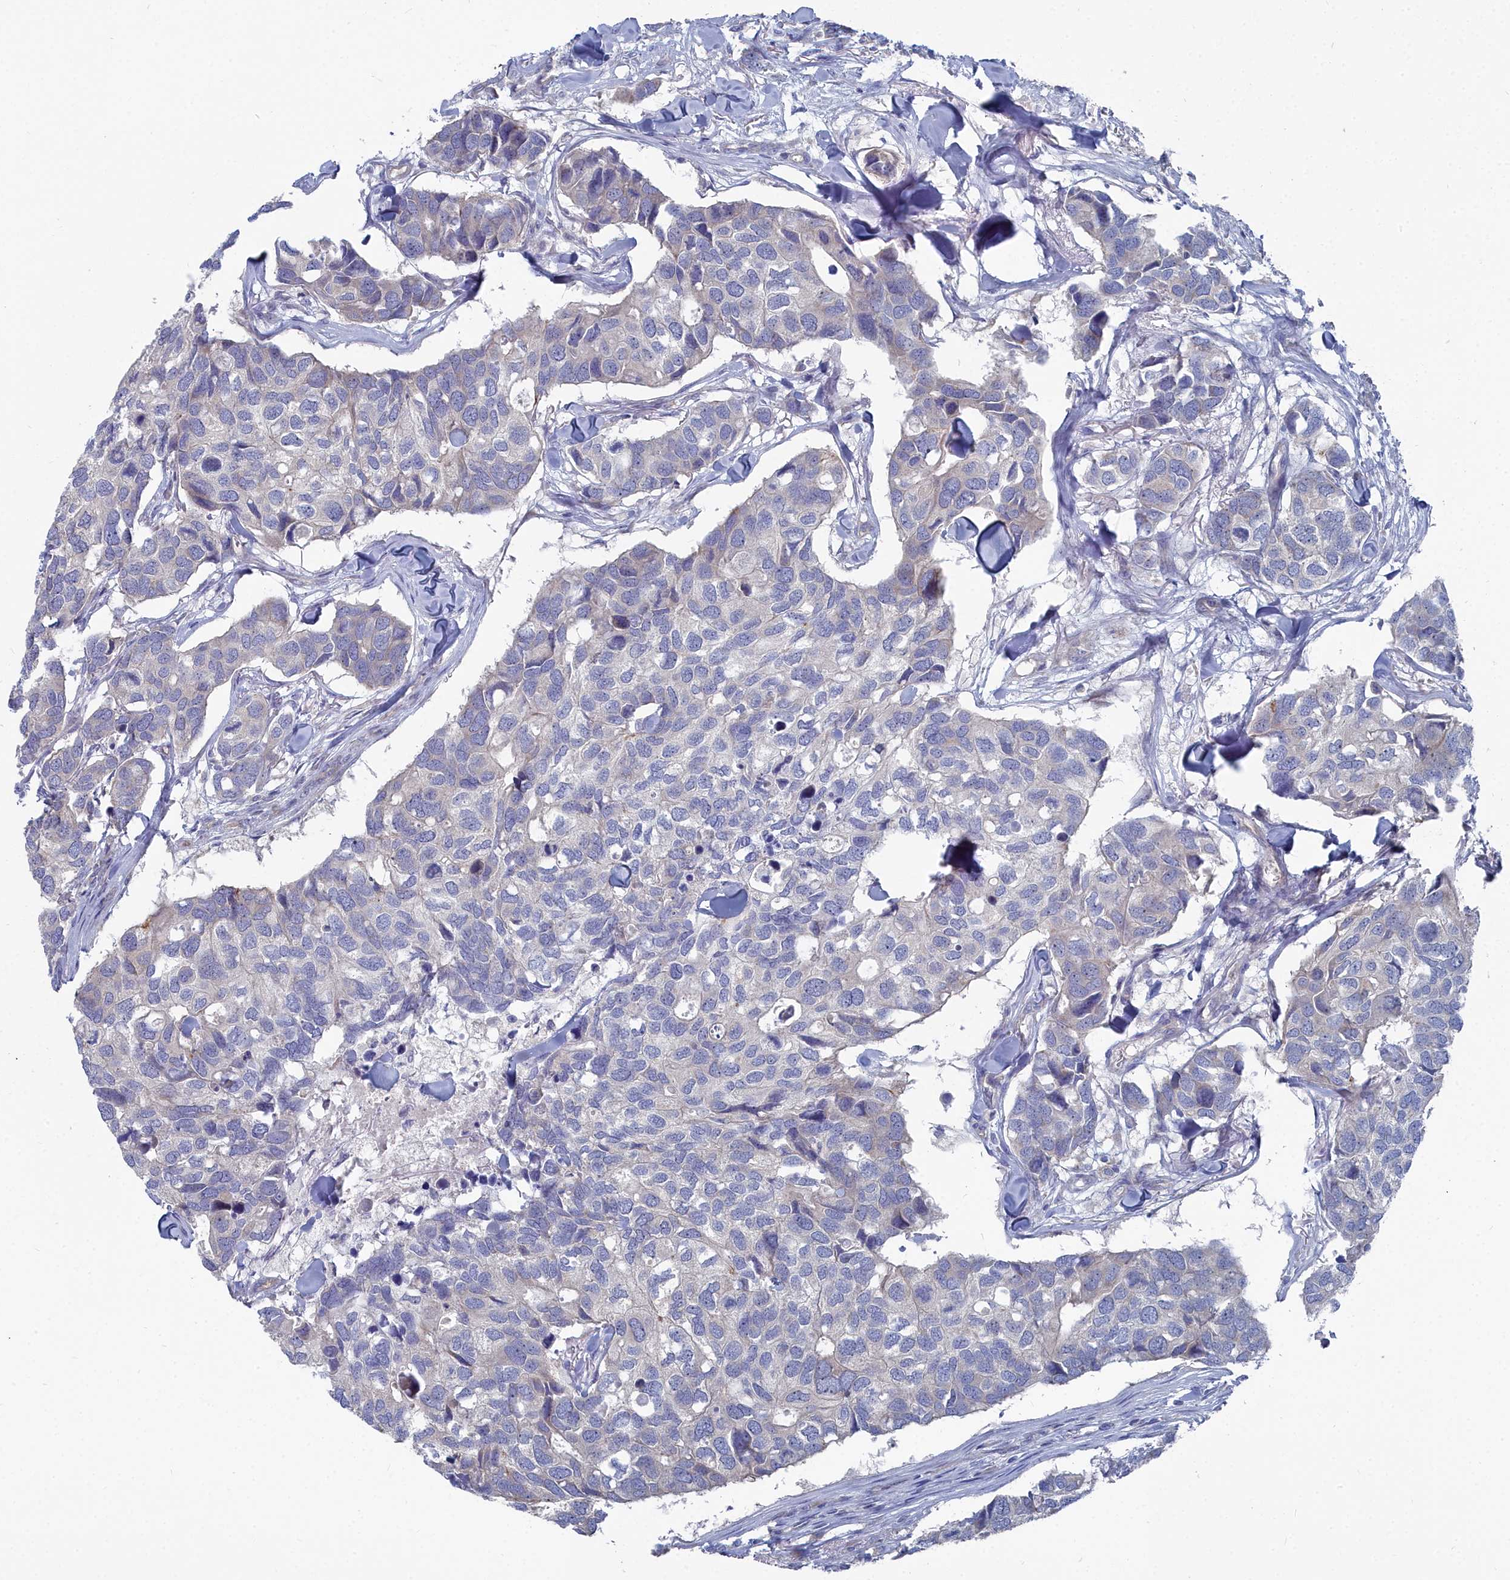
{"staining": {"intensity": "negative", "quantity": "none", "location": "none"}, "tissue": "breast cancer", "cell_type": "Tumor cells", "image_type": "cancer", "snomed": [{"axis": "morphology", "description": "Duct carcinoma"}, {"axis": "topography", "description": "Breast"}], "caption": "There is no significant staining in tumor cells of infiltrating ductal carcinoma (breast). Nuclei are stained in blue.", "gene": "CCDC149", "patient": {"sex": "female", "age": 83}}